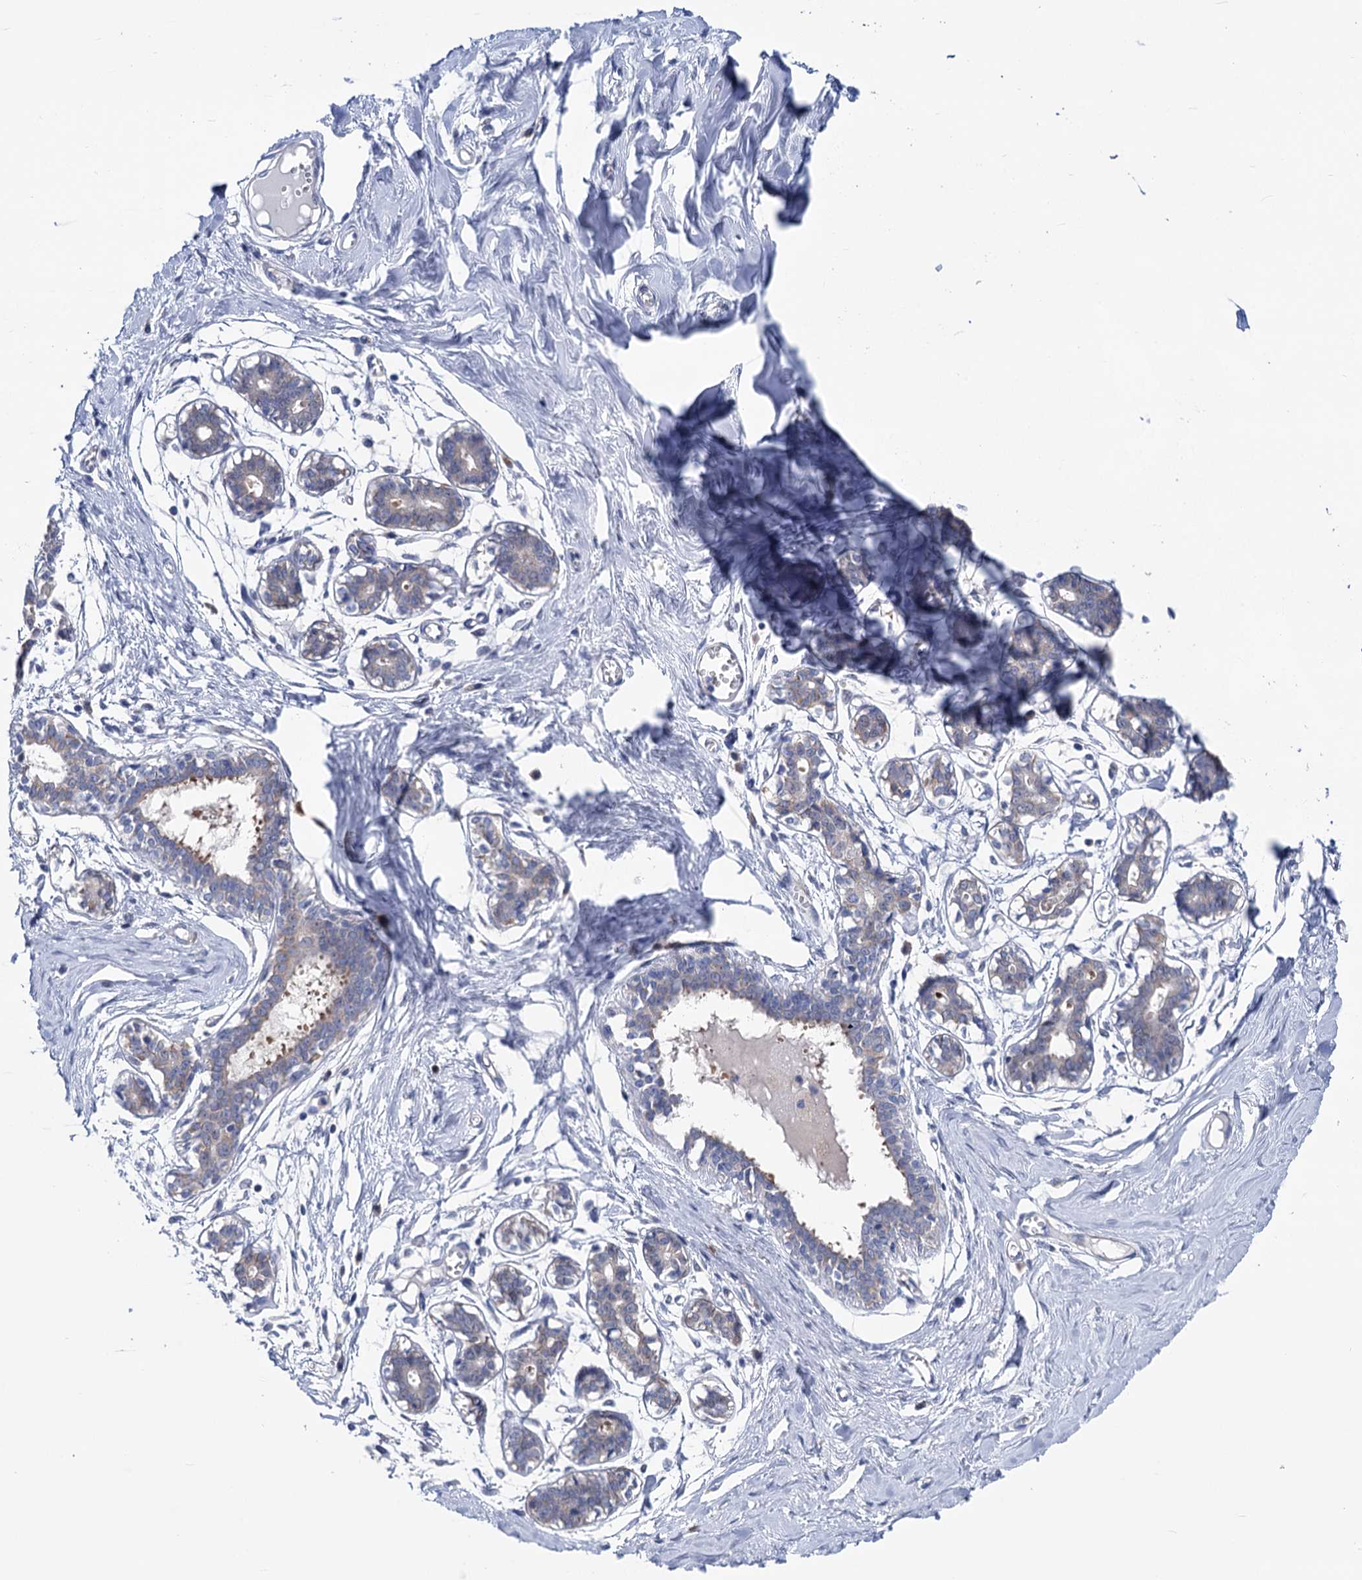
{"staining": {"intensity": "negative", "quantity": "none", "location": "none"}, "tissue": "breast", "cell_type": "Adipocytes", "image_type": "normal", "snomed": [{"axis": "morphology", "description": "Normal tissue, NOS"}, {"axis": "topography", "description": "Breast"}], "caption": "Micrograph shows no protein expression in adipocytes of benign breast. (DAB IHC with hematoxylin counter stain).", "gene": "ZNRD2", "patient": {"sex": "female", "age": 27}}